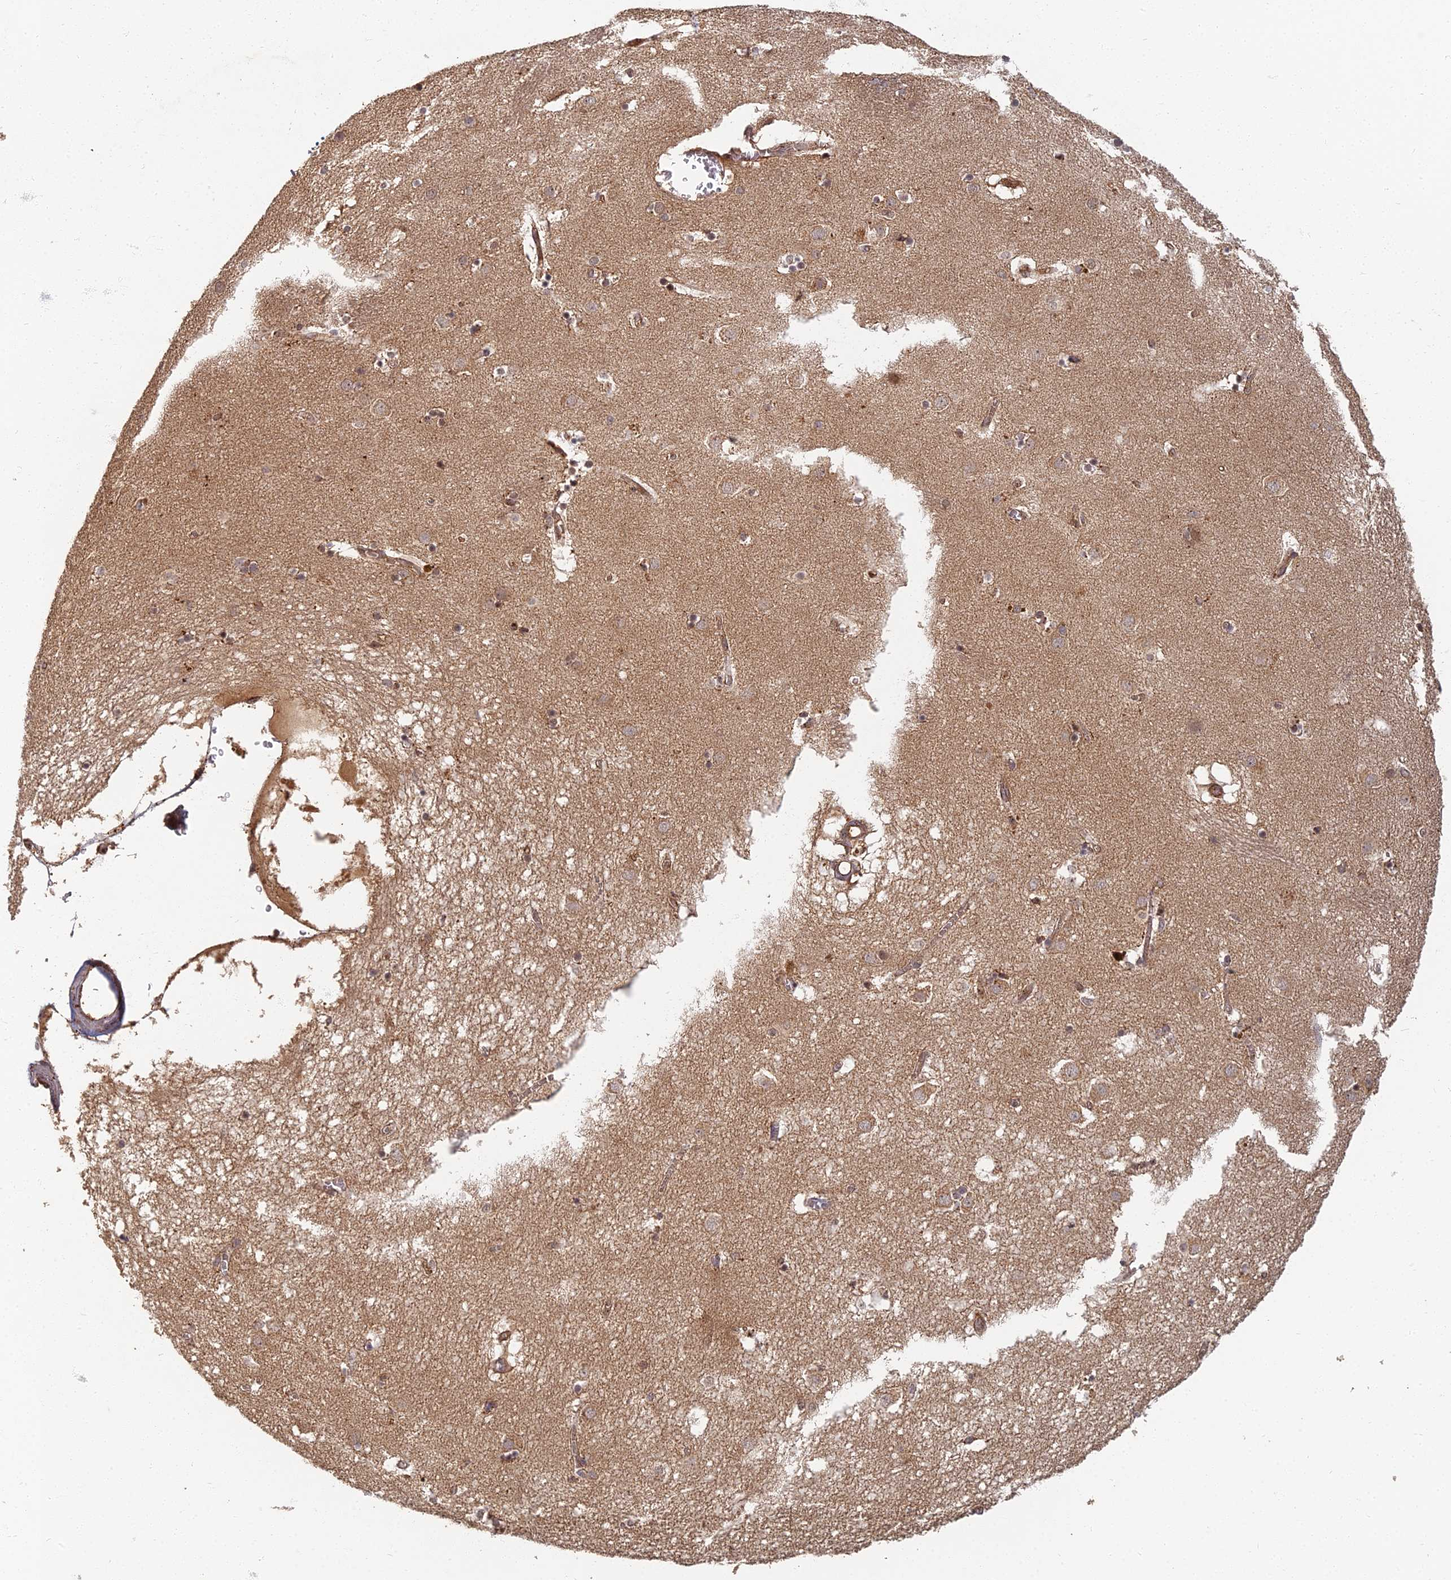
{"staining": {"intensity": "moderate", "quantity": "25%-75%", "location": "cytoplasmic/membranous"}, "tissue": "caudate", "cell_type": "Glial cells", "image_type": "normal", "snomed": [{"axis": "morphology", "description": "Normal tissue, NOS"}, {"axis": "topography", "description": "Lateral ventricle wall"}], "caption": "The immunohistochemical stain shows moderate cytoplasmic/membranous positivity in glial cells of benign caudate.", "gene": "INO80D", "patient": {"sex": "male", "age": 70}}